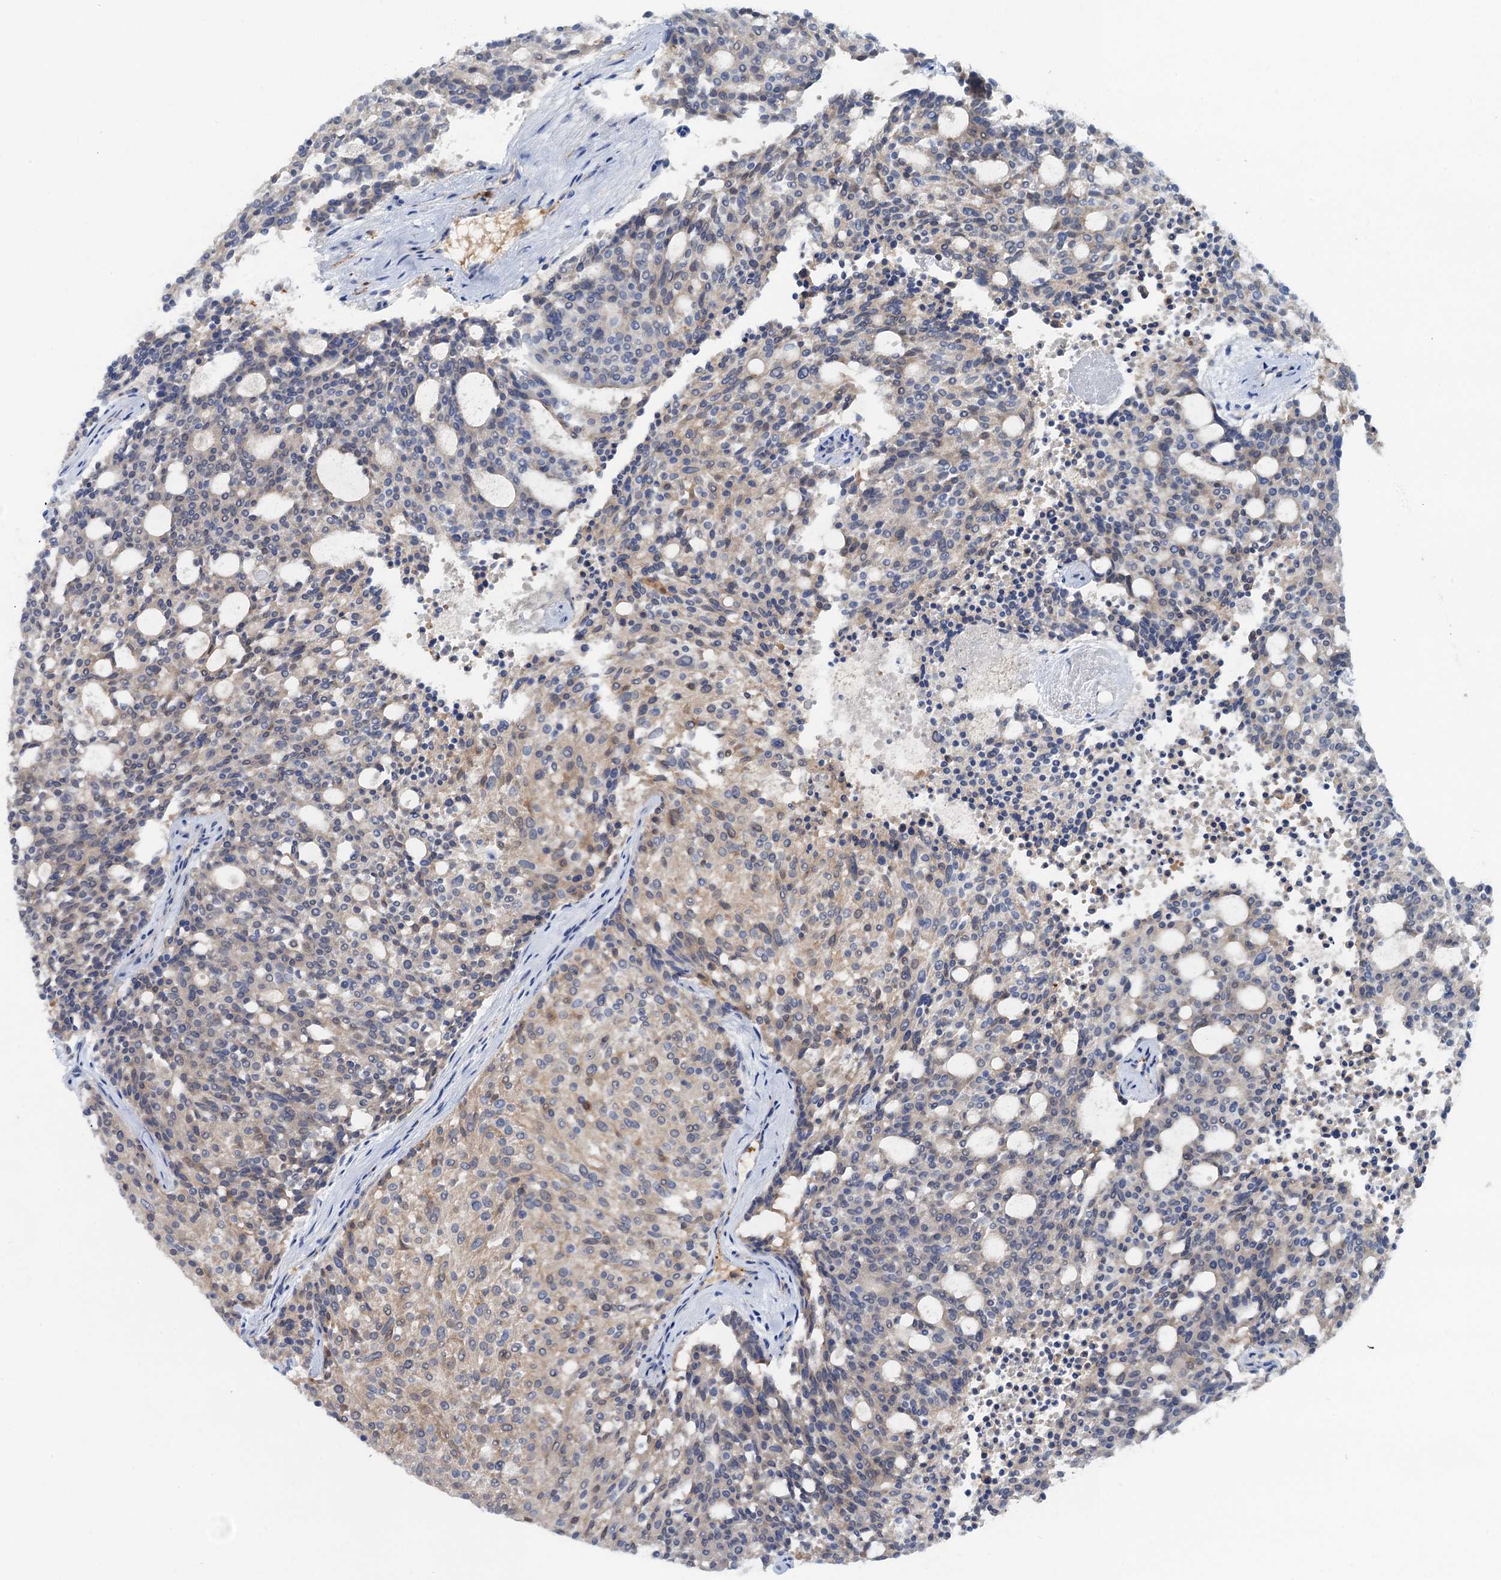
{"staining": {"intensity": "negative", "quantity": "none", "location": "none"}, "tissue": "carcinoid", "cell_type": "Tumor cells", "image_type": "cancer", "snomed": [{"axis": "morphology", "description": "Carcinoid, malignant, NOS"}, {"axis": "topography", "description": "Pancreas"}], "caption": "IHC micrograph of human malignant carcinoid stained for a protein (brown), which reveals no expression in tumor cells. (Stains: DAB (3,3'-diaminobenzidine) immunohistochemistry (IHC) with hematoxylin counter stain, Microscopy: brightfield microscopy at high magnification).", "gene": "FAH", "patient": {"sex": "female", "age": 54}}